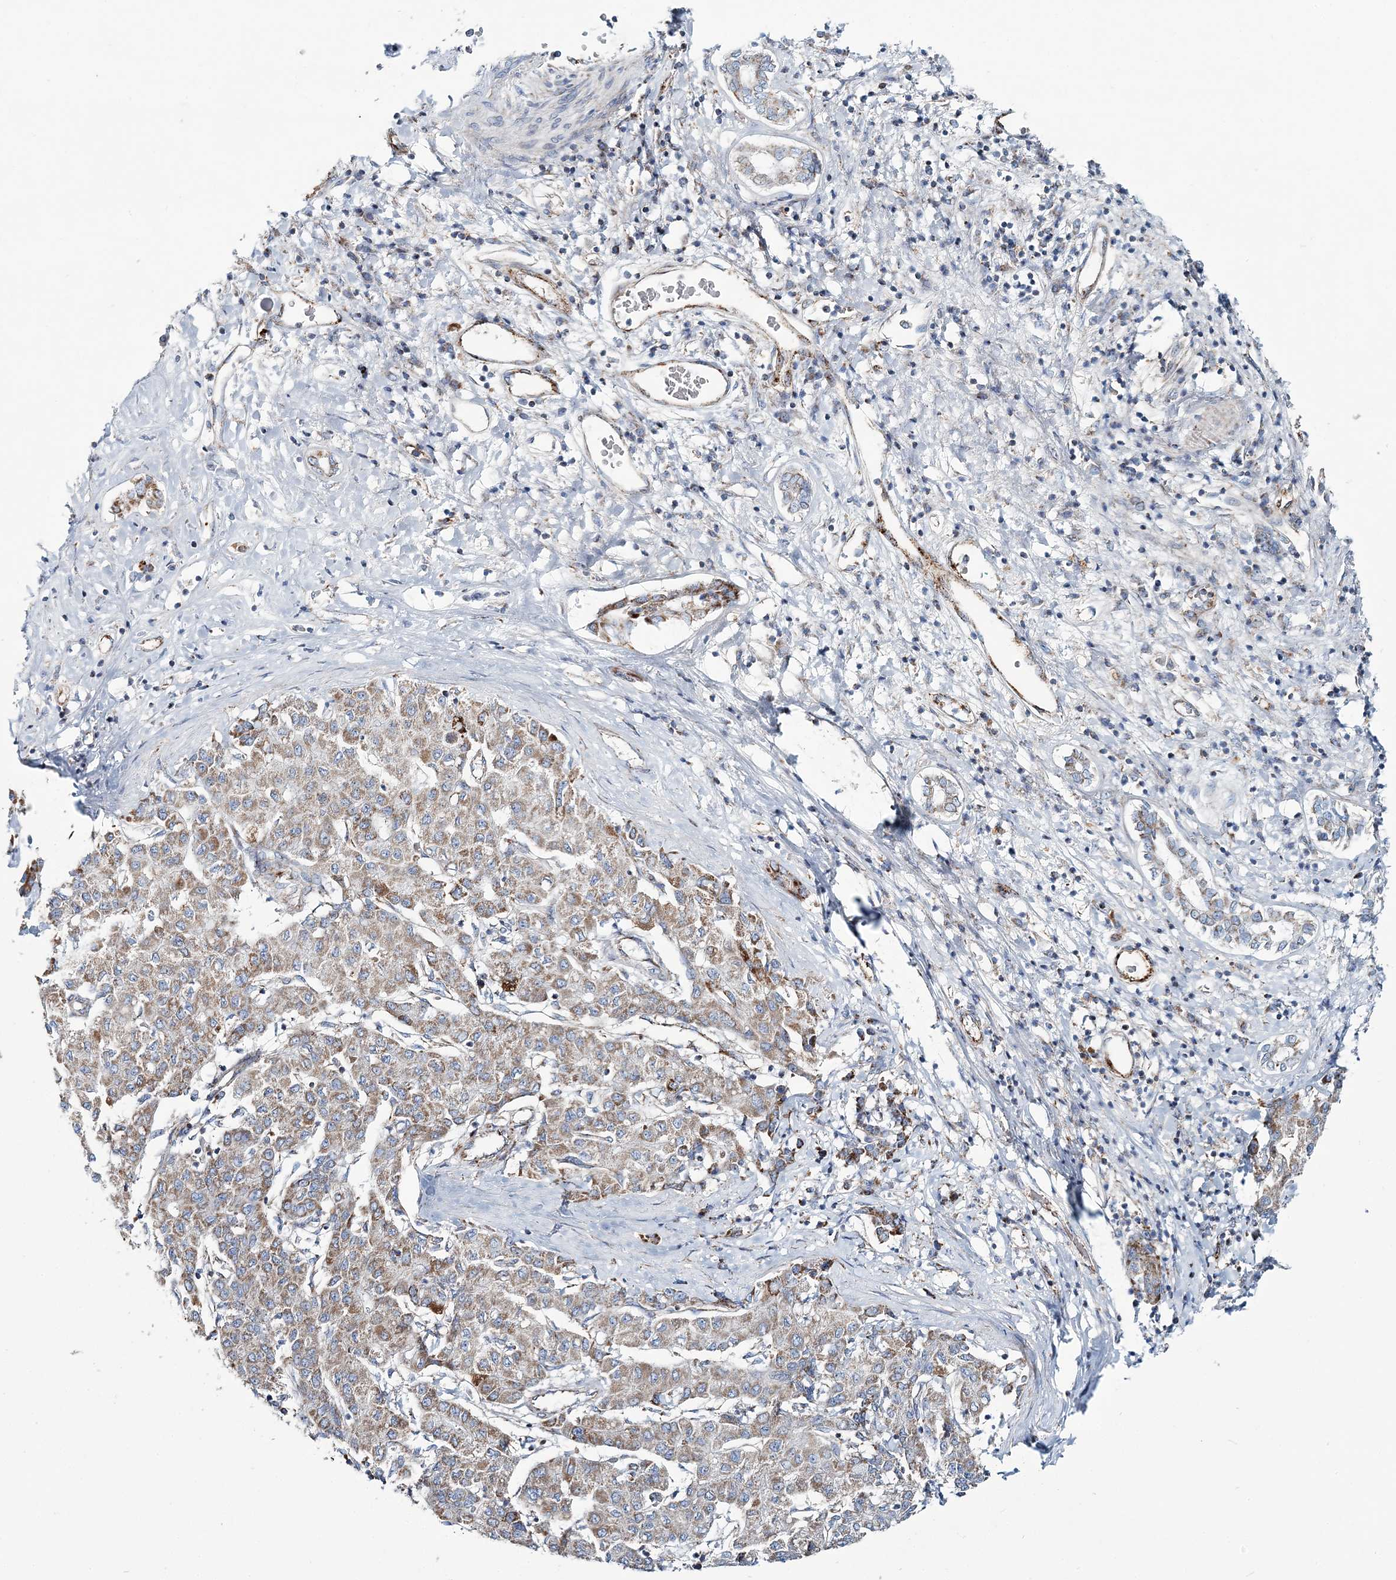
{"staining": {"intensity": "moderate", "quantity": ">75%", "location": "cytoplasmic/membranous"}, "tissue": "liver cancer", "cell_type": "Tumor cells", "image_type": "cancer", "snomed": [{"axis": "morphology", "description": "Carcinoma, Hepatocellular, NOS"}, {"axis": "topography", "description": "Liver"}], "caption": "Moderate cytoplasmic/membranous positivity is appreciated in about >75% of tumor cells in liver cancer (hepatocellular carcinoma). Nuclei are stained in blue.", "gene": "ARHGAP6", "patient": {"sex": "male", "age": 65}}